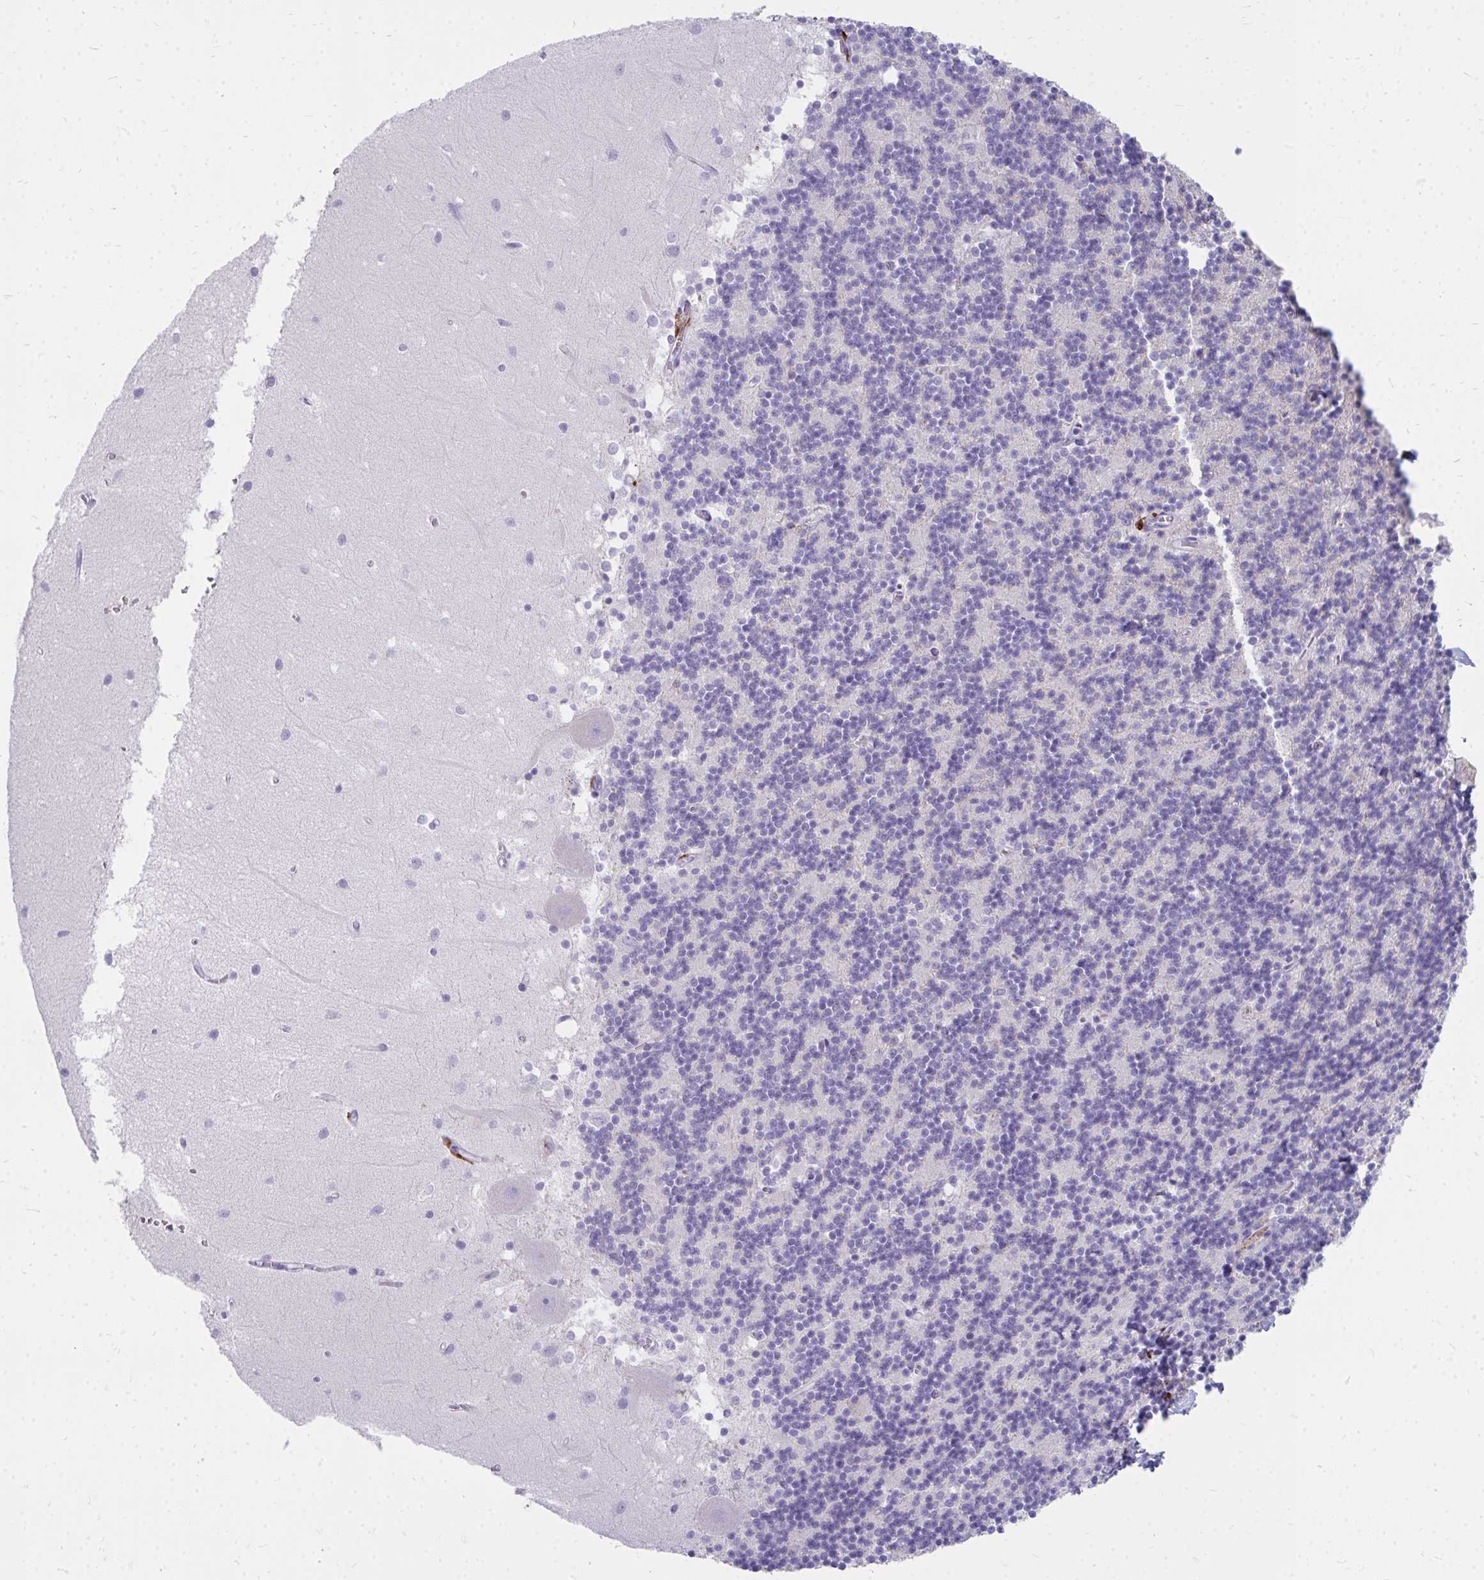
{"staining": {"intensity": "negative", "quantity": "none", "location": "none"}, "tissue": "cerebellum", "cell_type": "Cells in granular layer", "image_type": "normal", "snomed": [{"axis": "morphology", "description": "Normal tissue, NOS"}, {"axis": "topography", "description": "Cerebellum"}], "caption": "Immunohistochemistry (IHC) of unremarkable human cerebellum displays no staining in cells in granular layer. Nuclei are stained in blue.", "gene": "CD163", "patient": {"sex": "male", "age": 54}}